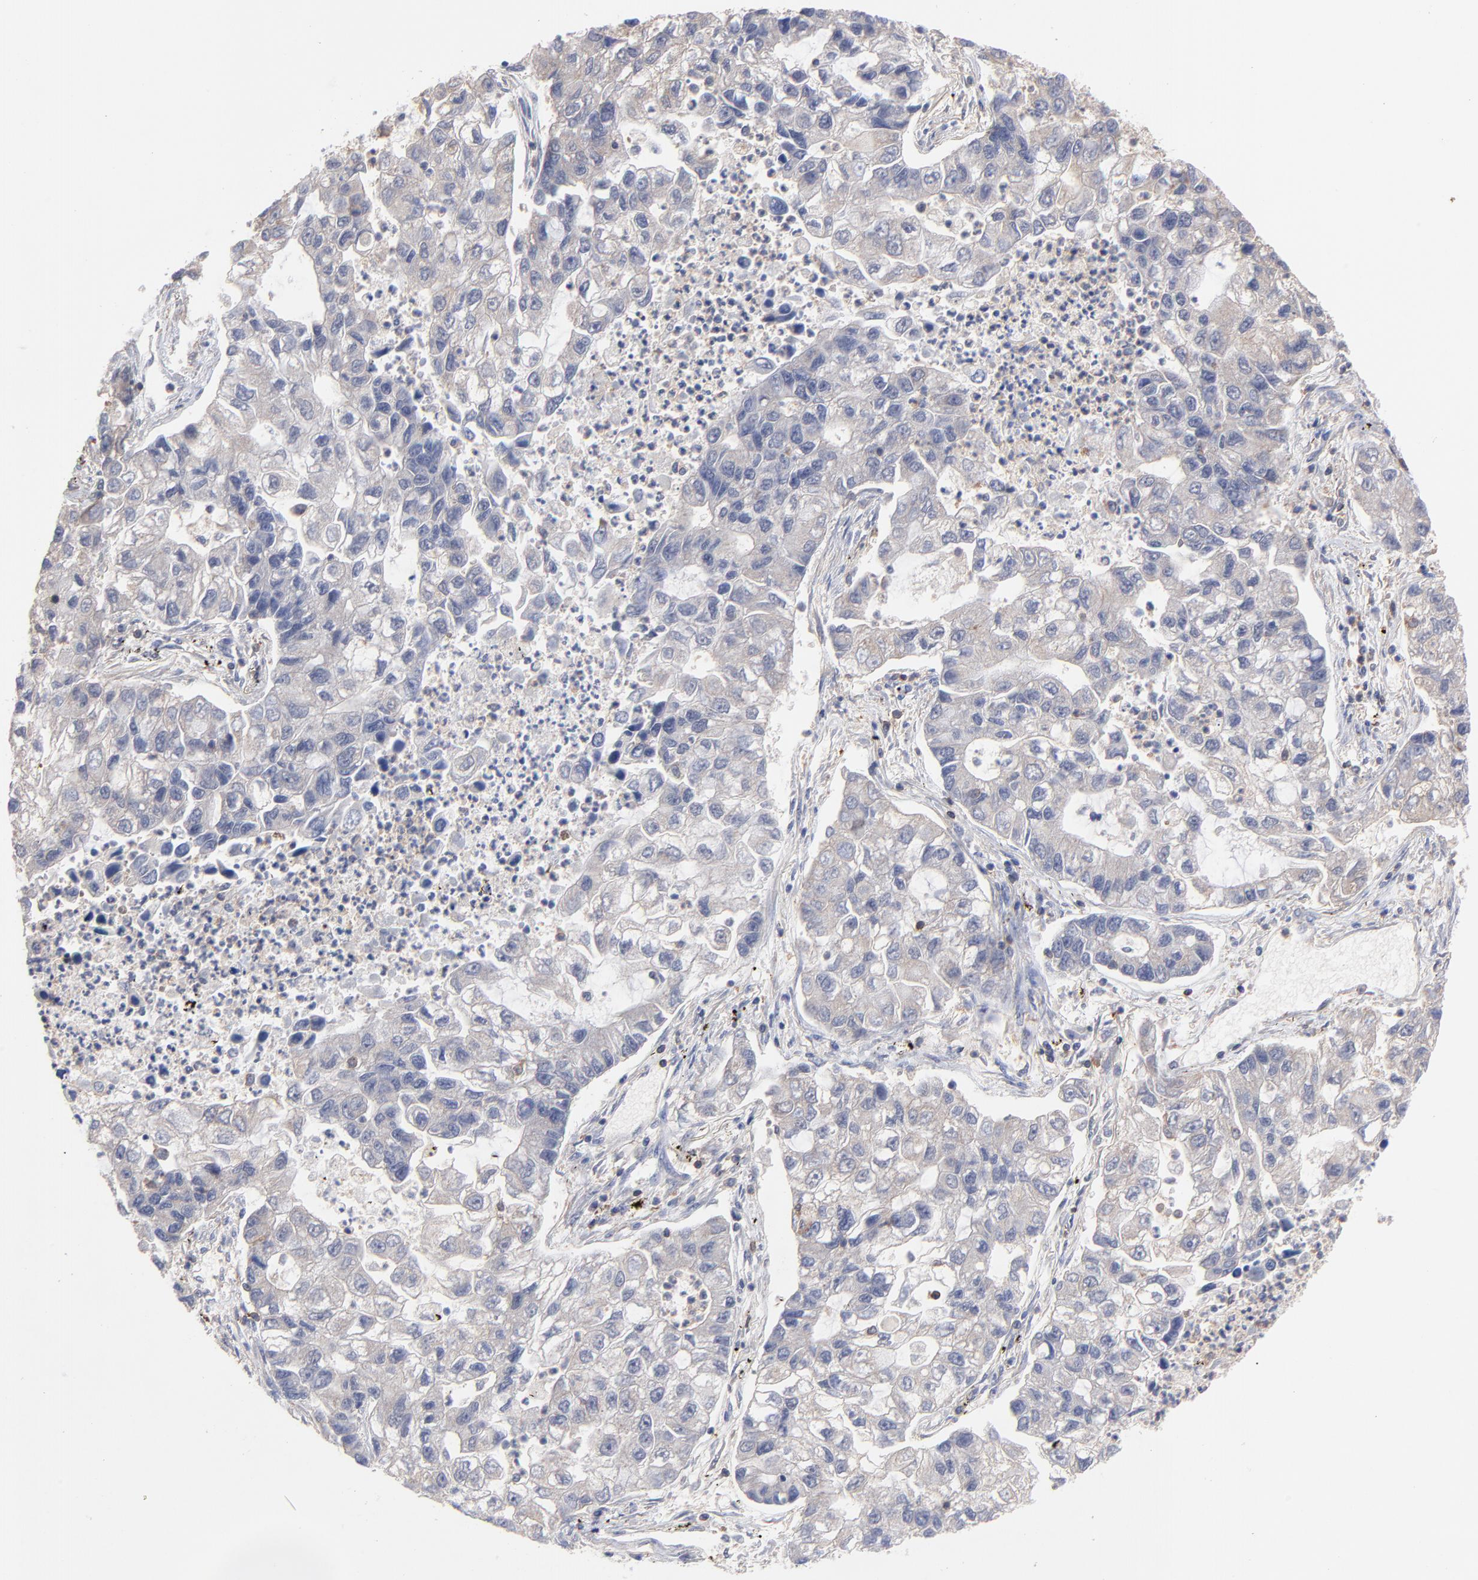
{"staining": {"intensity": "weak", "quantity": "<25%", "location": "cytoplasmic/membranous"}, "tissue": "lung cancer", "cell_type": "Tumor cells", "image_type": "cancer", "snomed": [{"axis": "morphology", "description": "Adenocarcinoma, NOS"}, {"axis": "topography", "description": "Lung"}], "caption": "The immunohistochemistry (IHC) micrograph has no significant staining in tumor cells of lung adenocarcinoma tissue.", "gene": "ASL", "patient": {"sex": "female", "age": 51}}